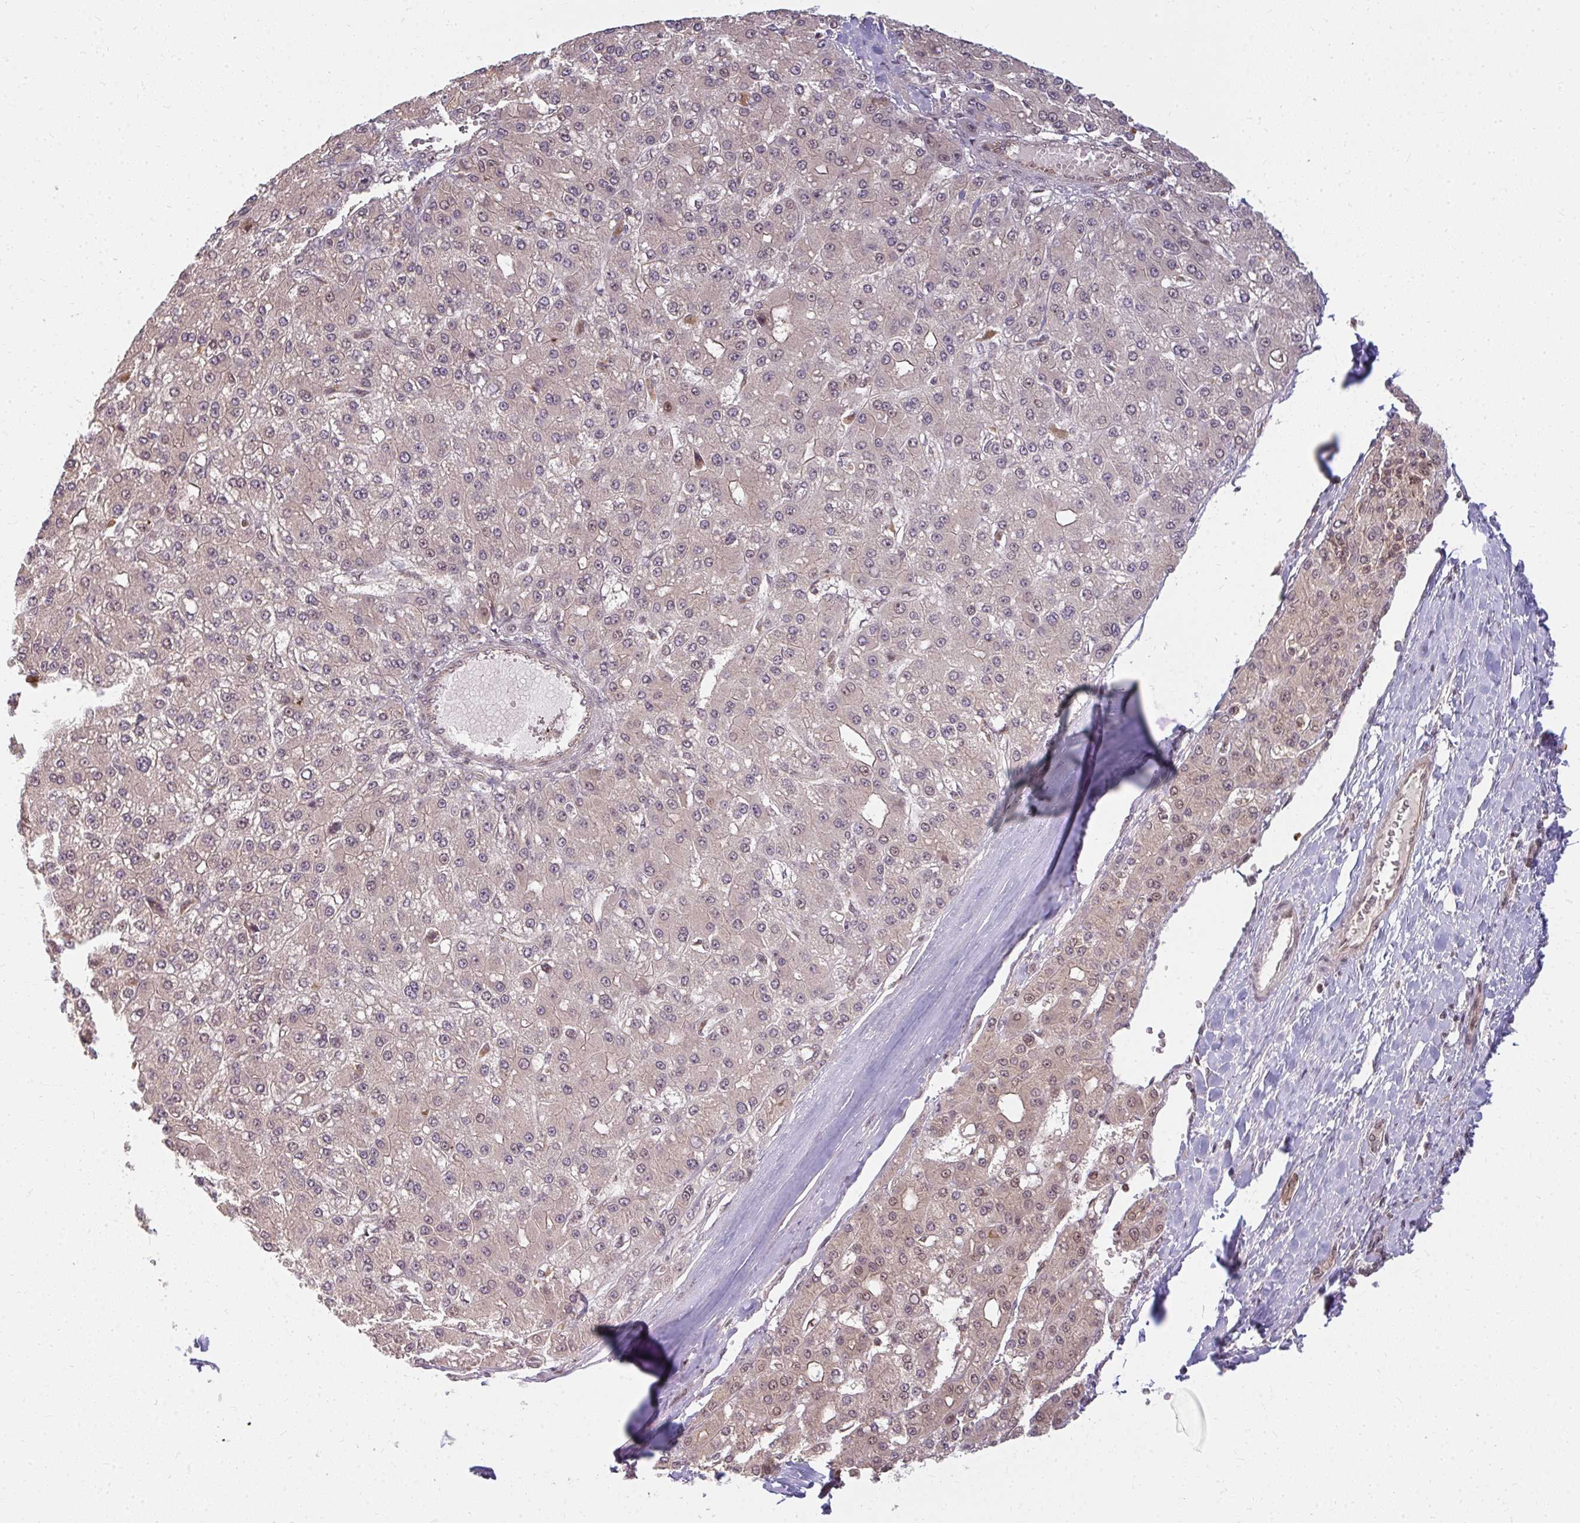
{"staining": {"intensity": "moderate", "quantity": "25%-75%", "location": "nuclear"}, "tissue": "liver cancer", "cell_type": "Tumor cells", "image_type": "cancer", "snomed": [{"axis": "morphology", "description": "Carcinoma, Hepatocellular, NOS"}, {"axis": "topography", "description": "Liver"}], "caption": "IHC photomicrograph of liver cancer (hepatocellular carcinoma) stained for a protein (brown), which exhibits medium levels of moderate nuclear expression in approximately 25%-75% of tumor cells.", "gene": "GTF3C6", "patient": {"sex": "male", "age": 67}}